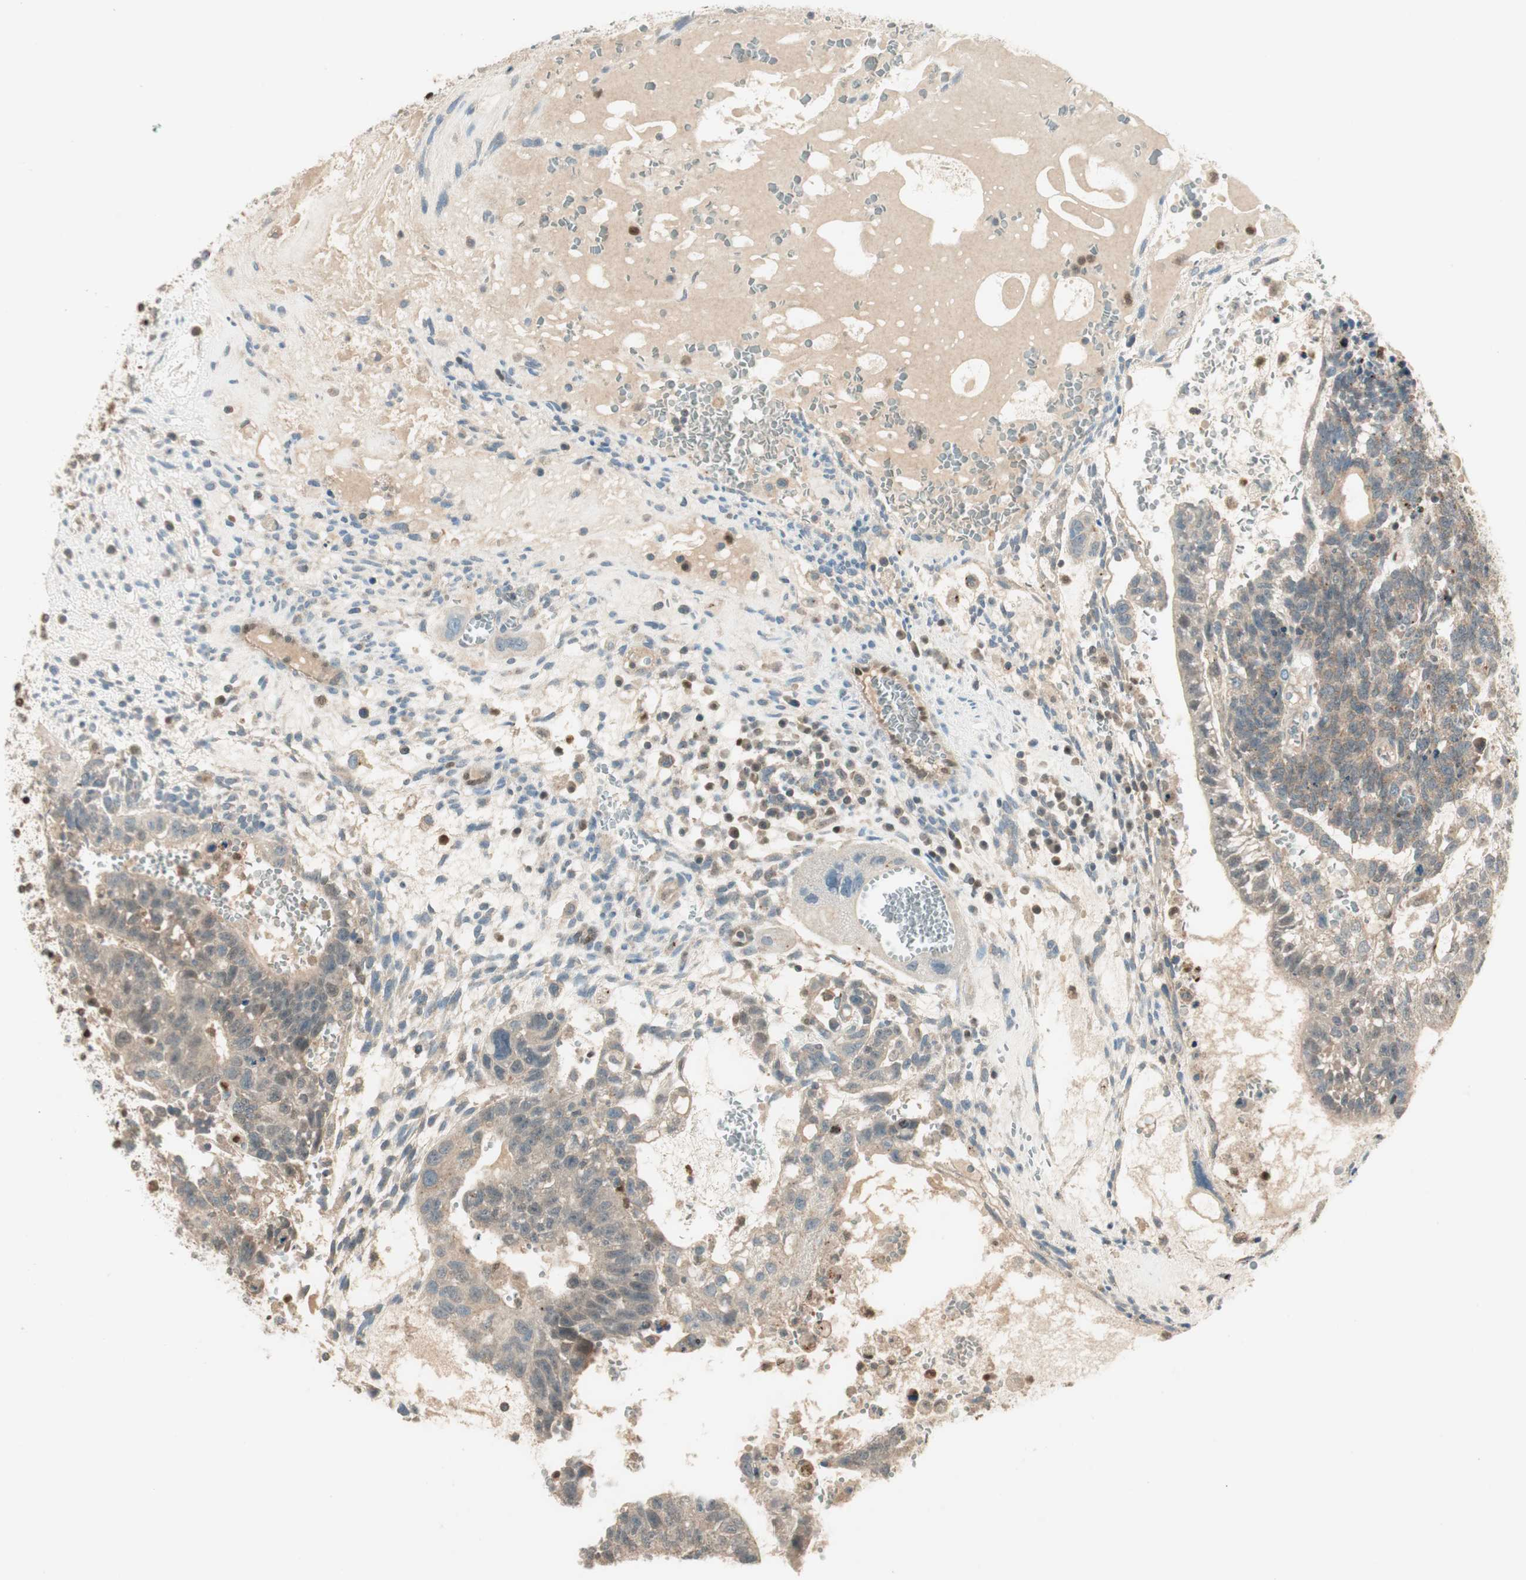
{"staining": {"intensity": "weak", "quantity": ">75%", "location": "cytoplasmic/membranous"}, "tissue": "testis cancer", "cell_type": "Tumor cells", "image_type": "cancer", "snomed": [{"axis": "morphology", "description": "Seminoma, NOS"}, {"axis": "morphology", "description": "Carcinoma, Embryonal, NOS"}, {"axis": "topography", "description": "Testis"}], "caption": "IHC micrograph of neoplastic tissue: human testis cancer stained using immunohistochemistry shows low levels of weak protein expression localized specifically in the cytoplasmic/membranous of tumor cells, appearing as a cytoplasmic/membranous brown color.", "gene": "LTA4H", "patient": {"sex": "male", "age": 52}}